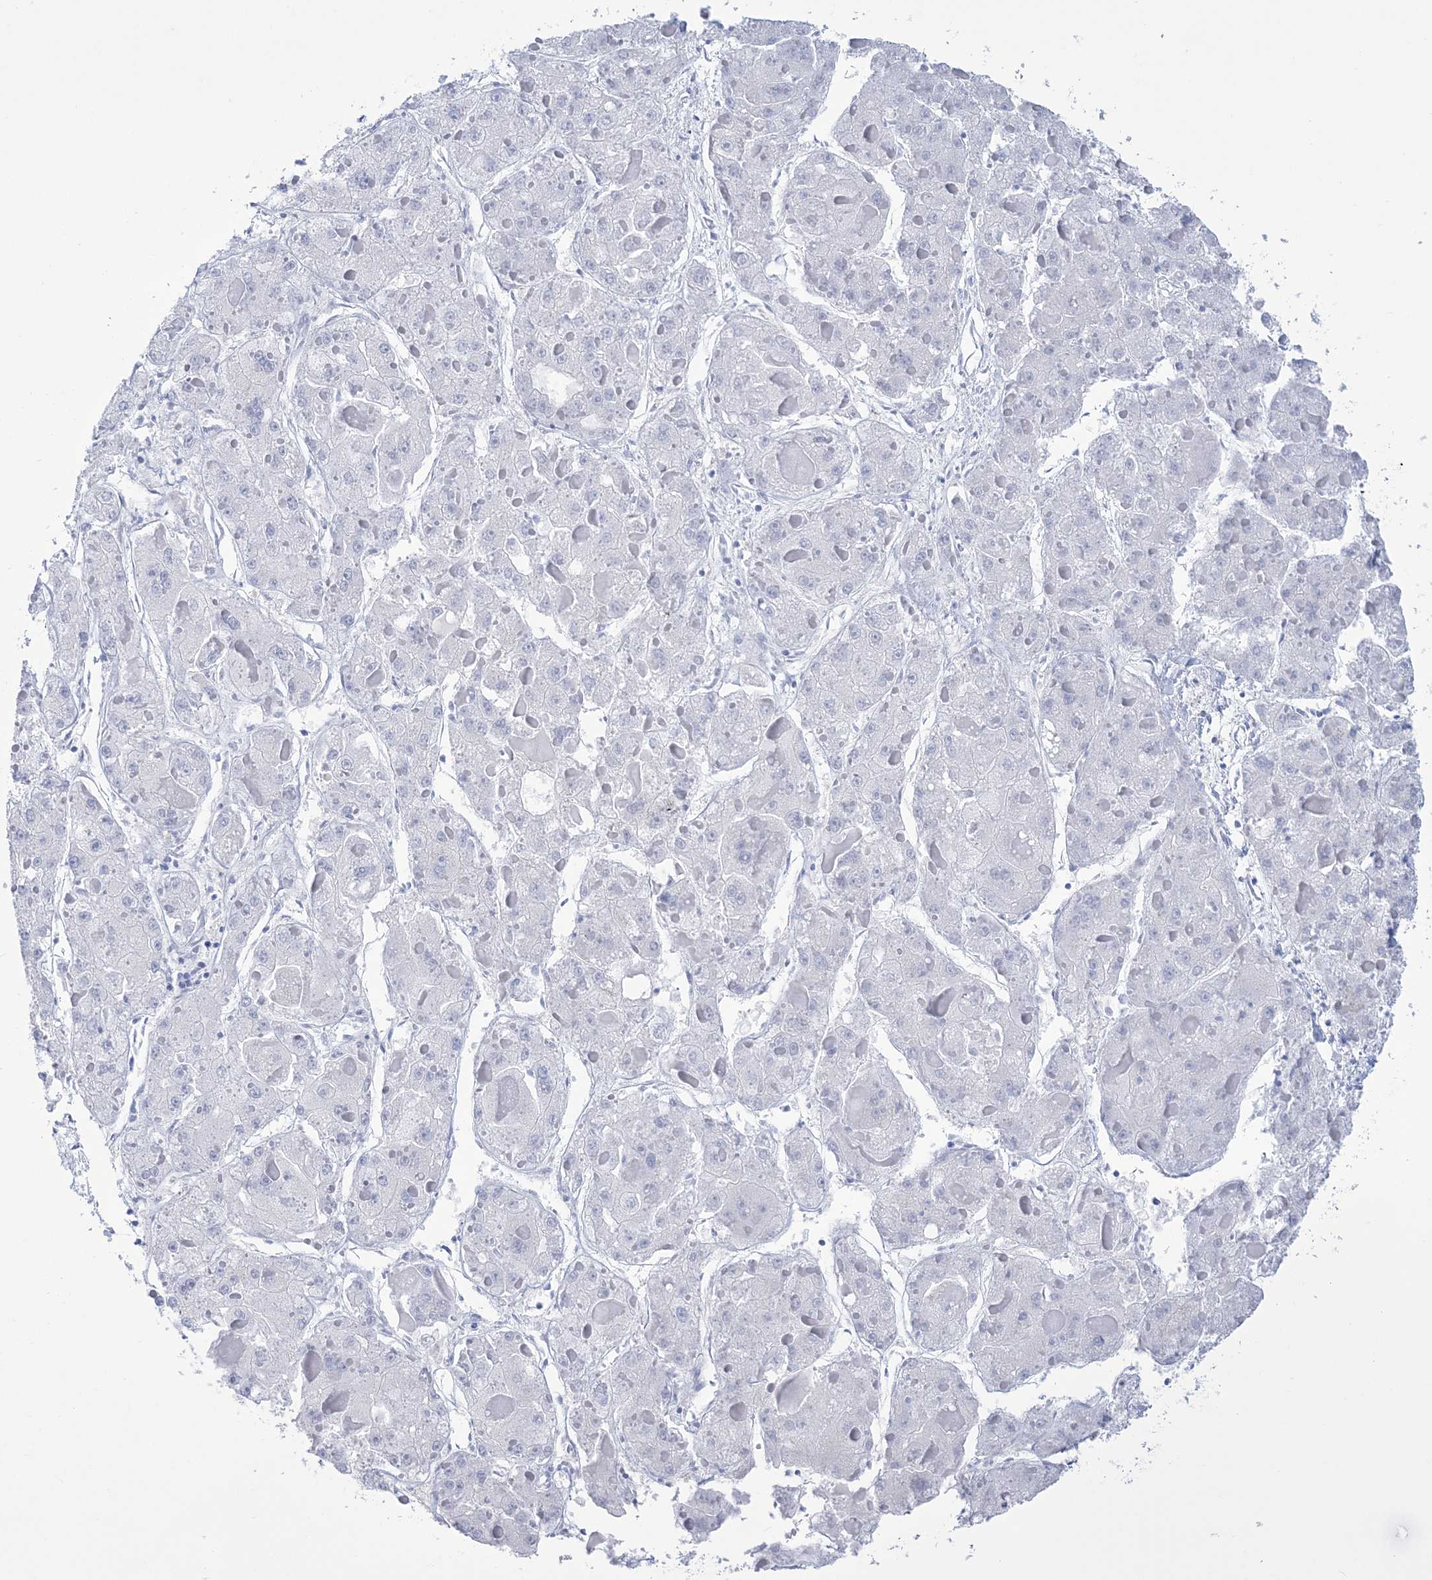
{"staining": {"intensity": "negative", "quantity": "none", "location": "none"}, "tissue": "liver cancer", "cell_type": "Tumor cells", "image_type": "cancer", "snomed": [{"axis": "morphology", "description": "Carcinoma, Hepatocellular, NOS"}, {"axis": "topography", "description": "Liver"}], "caption": "A micrograph of hepatocellular carcinoma (liver) stained for a protein reveals no brown staining in tumor cells. Brightfield microscopy of immunohistochemistry (IHC) stained with DAB (3,3'-diaminobenzidine) (brown) and hematoxylin (blue), captured at high magnification.", "gene": "RBP2", "patient": {"sex": "female", "age": 73}}